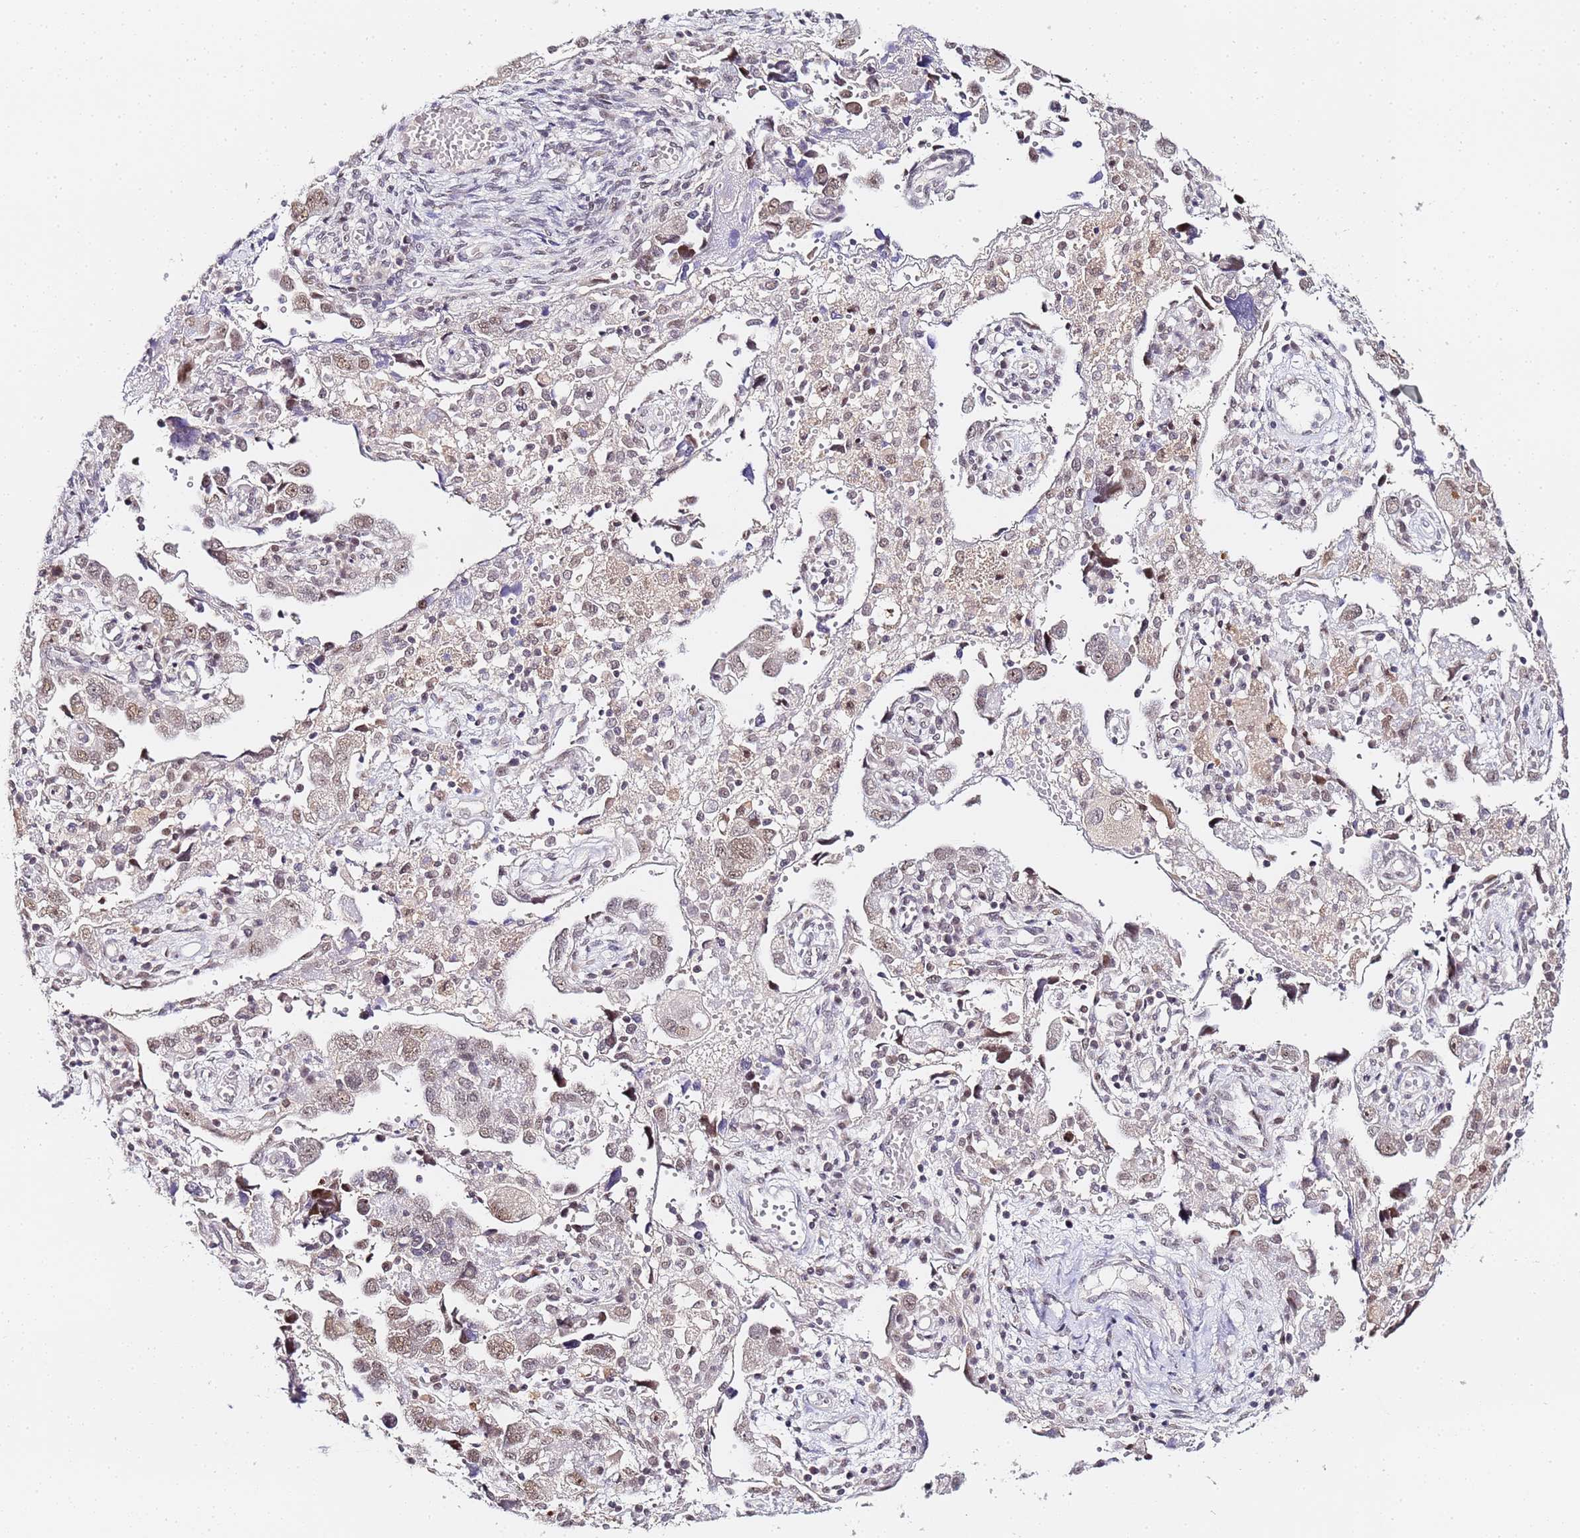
{"staining": {"intensity": "moderate", "quantity": "25%-75%", "location": "nuclear"}, "tissue": "ovarian cancer", "cell_type": "Tumor cells", "image_type": "cancer", "snomed": [{"axis": "morphology", "description": "Carcinoma, NOS"}, {"axis": "morphology", "description": "Cystadenocarcinoma, serous, NOS"}, {"axis": "topography", "description": "Ovary"}], "caption": "Immunohistochemistry (IHC) micrograph of neoplastic tissue: human ovarian serous cystadenocarcinoma stained using IHC shows medium levels of moderate protein expression localized specifically in the nuclear of tumor cells, appearing as a nuclear brown color.", "gene": "LSM3", "patient": {"sex": "female", "age": 69}}